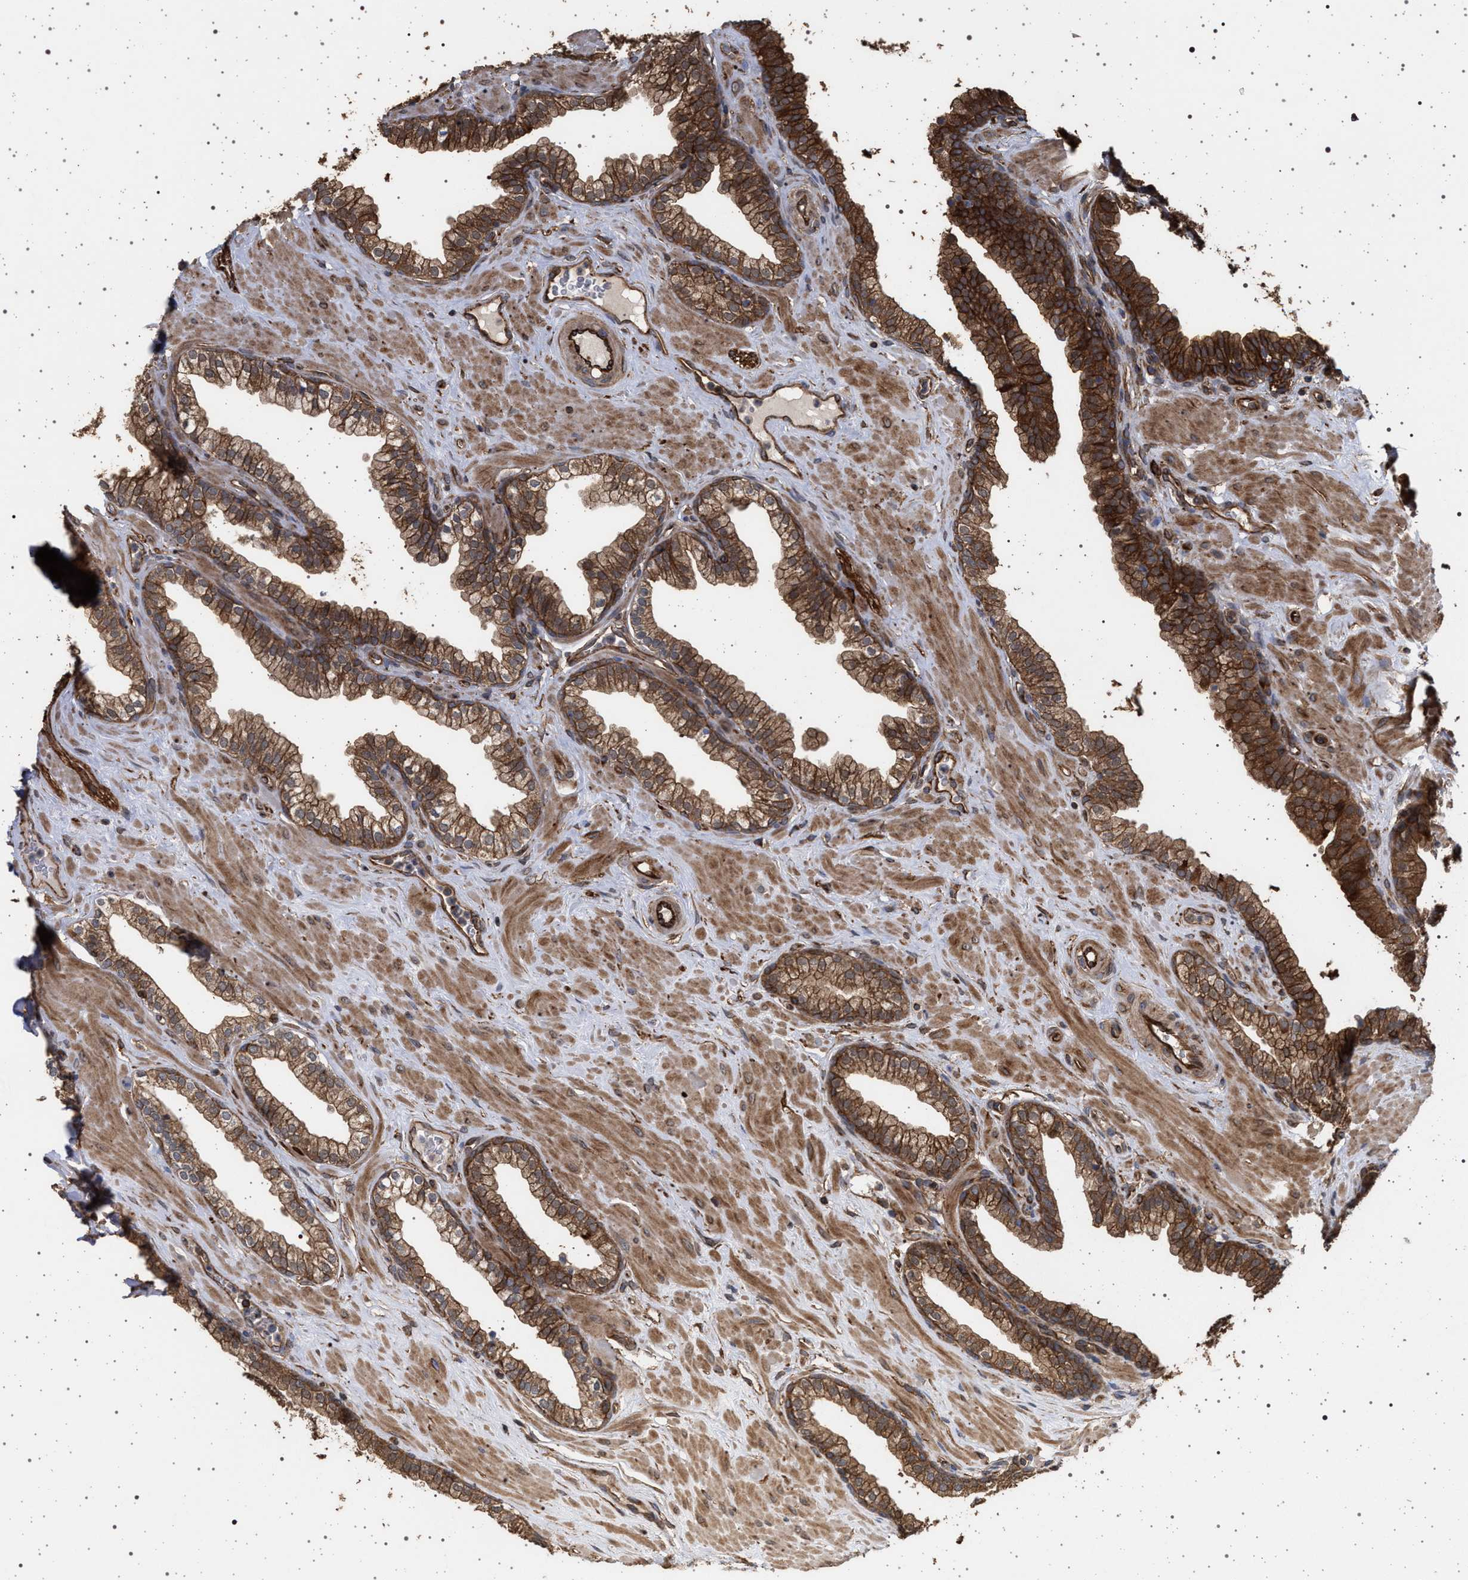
{"staining": {"intensity": "strong", "quantity": ">75%", "location": "cytoplasmic/membranous"}, "tissue": "prostate", "cell_type": "Glandular cells", "image_type": "normal", "snomed": [{"axis": "morphology", "description": "Normal tissue, NOS"}, {"axis": "morphology", "description": "Urothelial carcinoma, Low grade"}, {"axis": "topography", "description": "Urinary bladder"}, {"axis": "topography", "description": "Prostate"}], "caption": "A histopathology image showing strong cytoplasmic/membranous positivity in approximately >75% of glandular cells in benign prostate, as visualized by brown immunohistochemical staining.", "gene": "IFT20", "patient": {"sex": "male", "age": 60}}